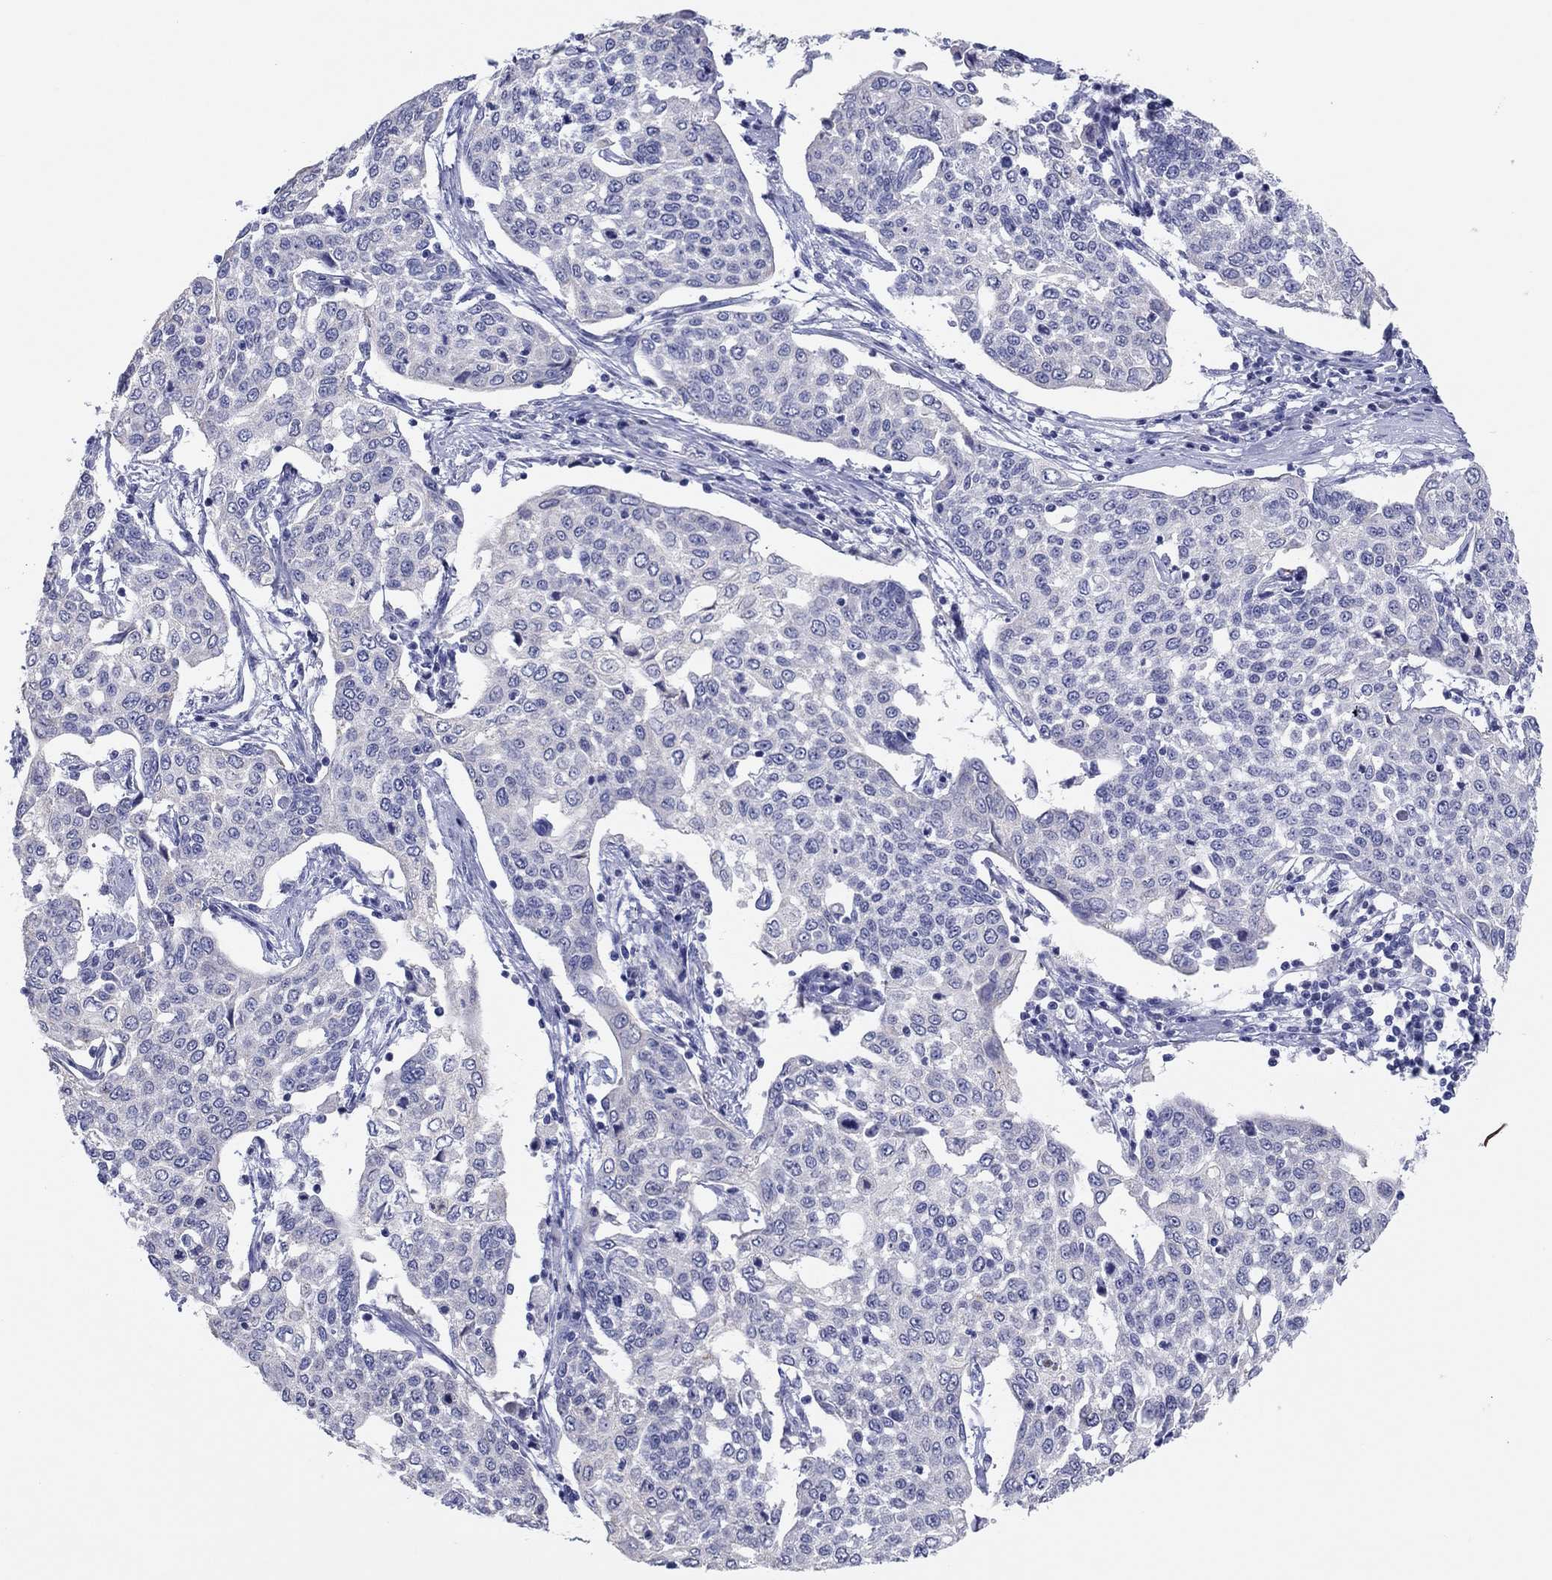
{"staining": {"intensity": "negative", "quantity": "none", "location": "none"}, "tissue": "cervical cancer", "cell_type": "Tumor cells", "image_type": "cancer", "snomed": [{"axis": "morphology", "description": "Squamous cell carcinoma, NOS"}, {"axis": "topography", "description": "Cervix"}], "caption": "This histopathology image is of cervical cancer (squamous cell carcinoma) stained with immunohistochemistry (IHC) to label a protein in brown with the nuclei are counter-stained blue. There is no staining in tumor cells.", "gene": "ERICH3", "patient": {"sex": "female", "age": 34}}